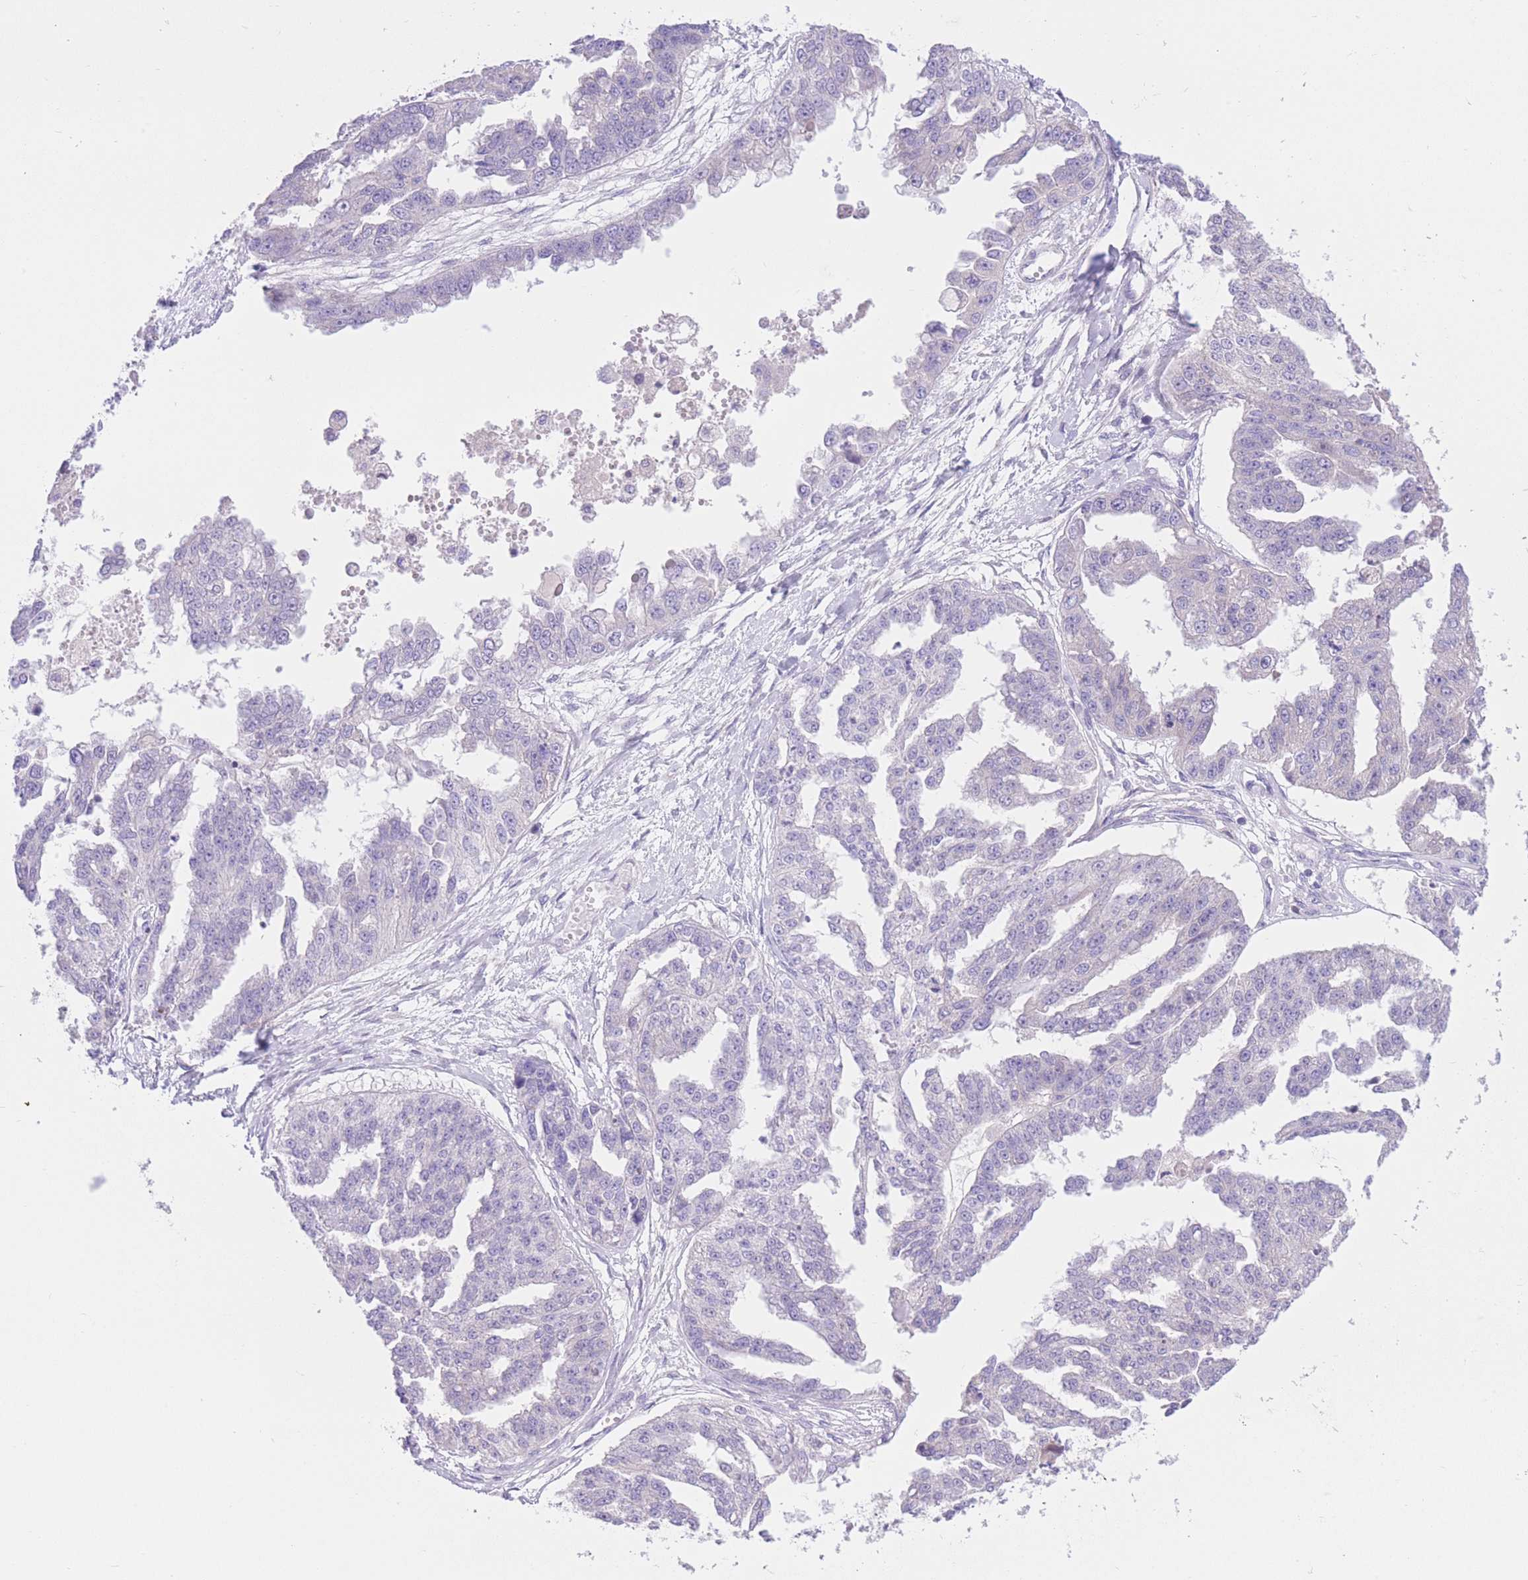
{"staining": {"intensity": "negative", "quantity": "none", "location": "none"}, "tissue": "ovarian cancer", "cell_type": "Tumor cells", "image_type": "cancer", "snomed": [{"axis": "morphology", "description": "Cystadenocarcinoma, serous, NOS"}, {"axis": "topography", "description": "Ovary"}], "caption": "Tumor cells are negative for protein expression in human ovarian cancer (serous cystadenocarcinoma).", "gene": "RPL39L", "patient": {"sex": "female", "age": 58}}